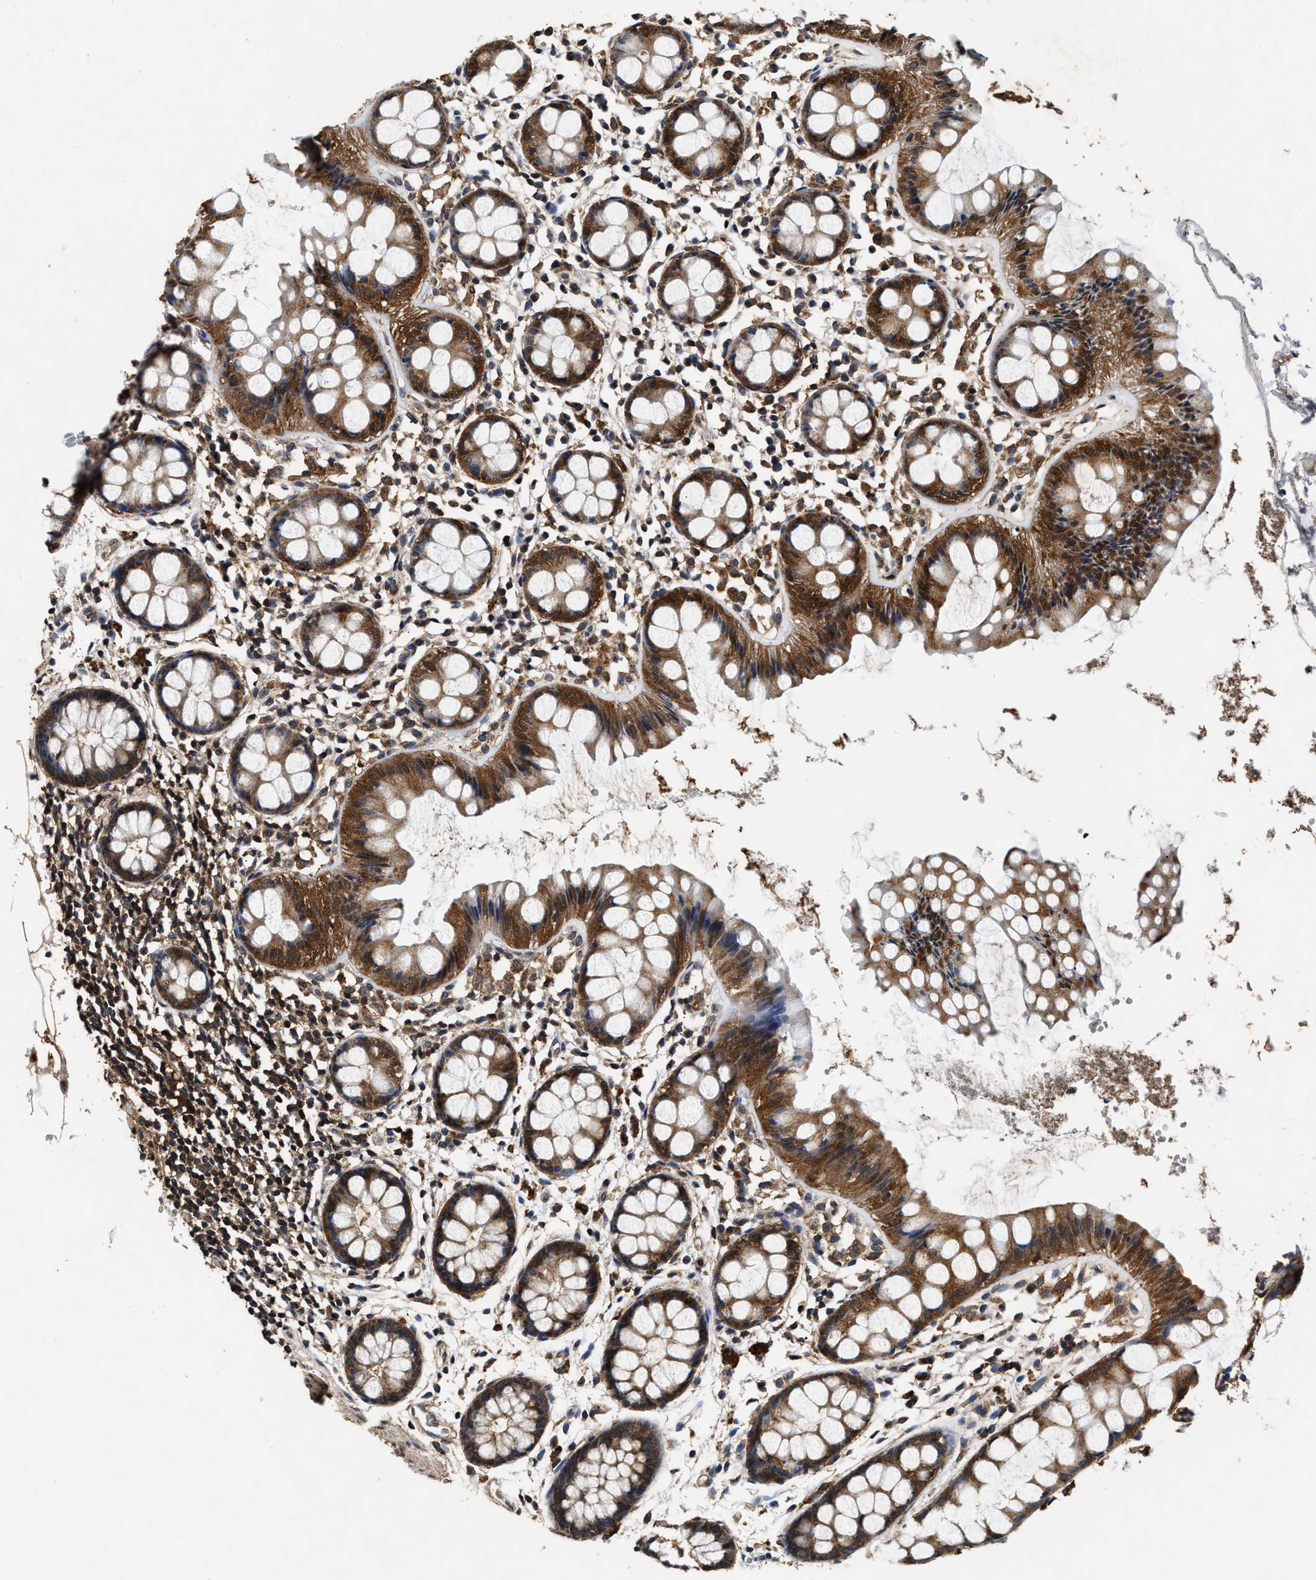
{"staining": {"intensity": "moderate", "quantity": ">75%", "location": "cytoplasmic/membranous,nuclear"}, "tissue": "rectum", "cell_type": "Glandular cells", "image_type": "normal", "snomed": [{"axis": "morphology", "description": "Normal tissue, NOS"}, {"axis": "topography", "description": "Rectum"}], "caption": "Rectum was stained to show a protein in brown. There is medium levels of moderate cytoplasmic/membranous,nuclear staining in approximately >75% of glandular cells. The protein of interest is stained brown, and the nuclei are stained in blue (DAB IHC with brightfield microscopy, high magnification).", "gene": "ACAT2", "patient": {"sex": "female", "age": 66}}